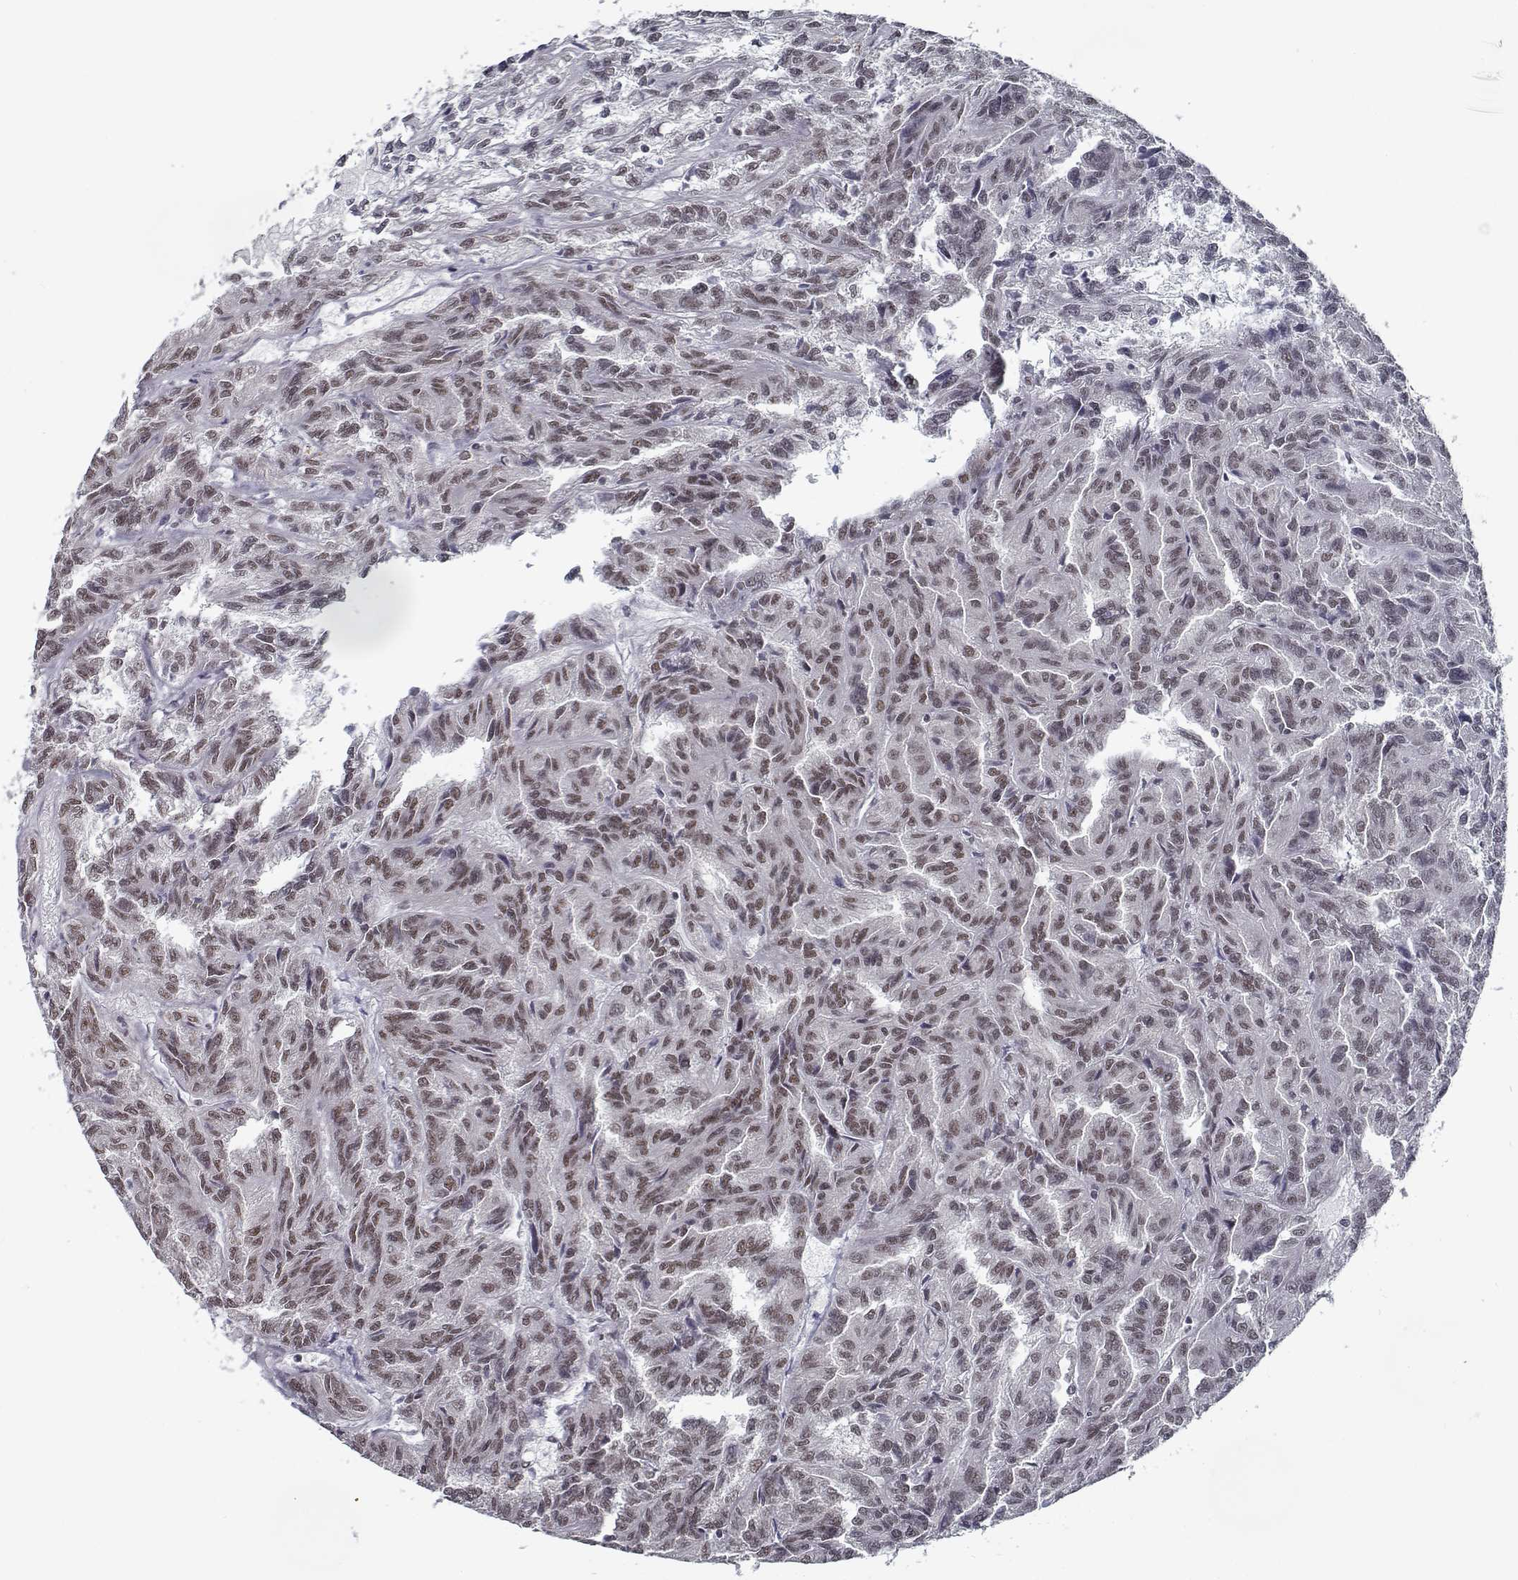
{"staining": {"intensity": "weak", "quantity": ">75%", "location": "nuclear"}, "tissue": "renal cancer", "cell_type": "Tumor cells", "image_type": "cancer", "snomed": [{"axis": "morphology", "description": "Adenocarcinoma, NOS"}, {"axis": "topography", "description": "Kidney"}], "caption": "Immunohistochemical staining of human renal cancer exhibits low levels of weak nuclear protein positivity in about >75% of tumor cells.", "gene": "TESPA1", "patient": {"sex": "male", "age": 79}}